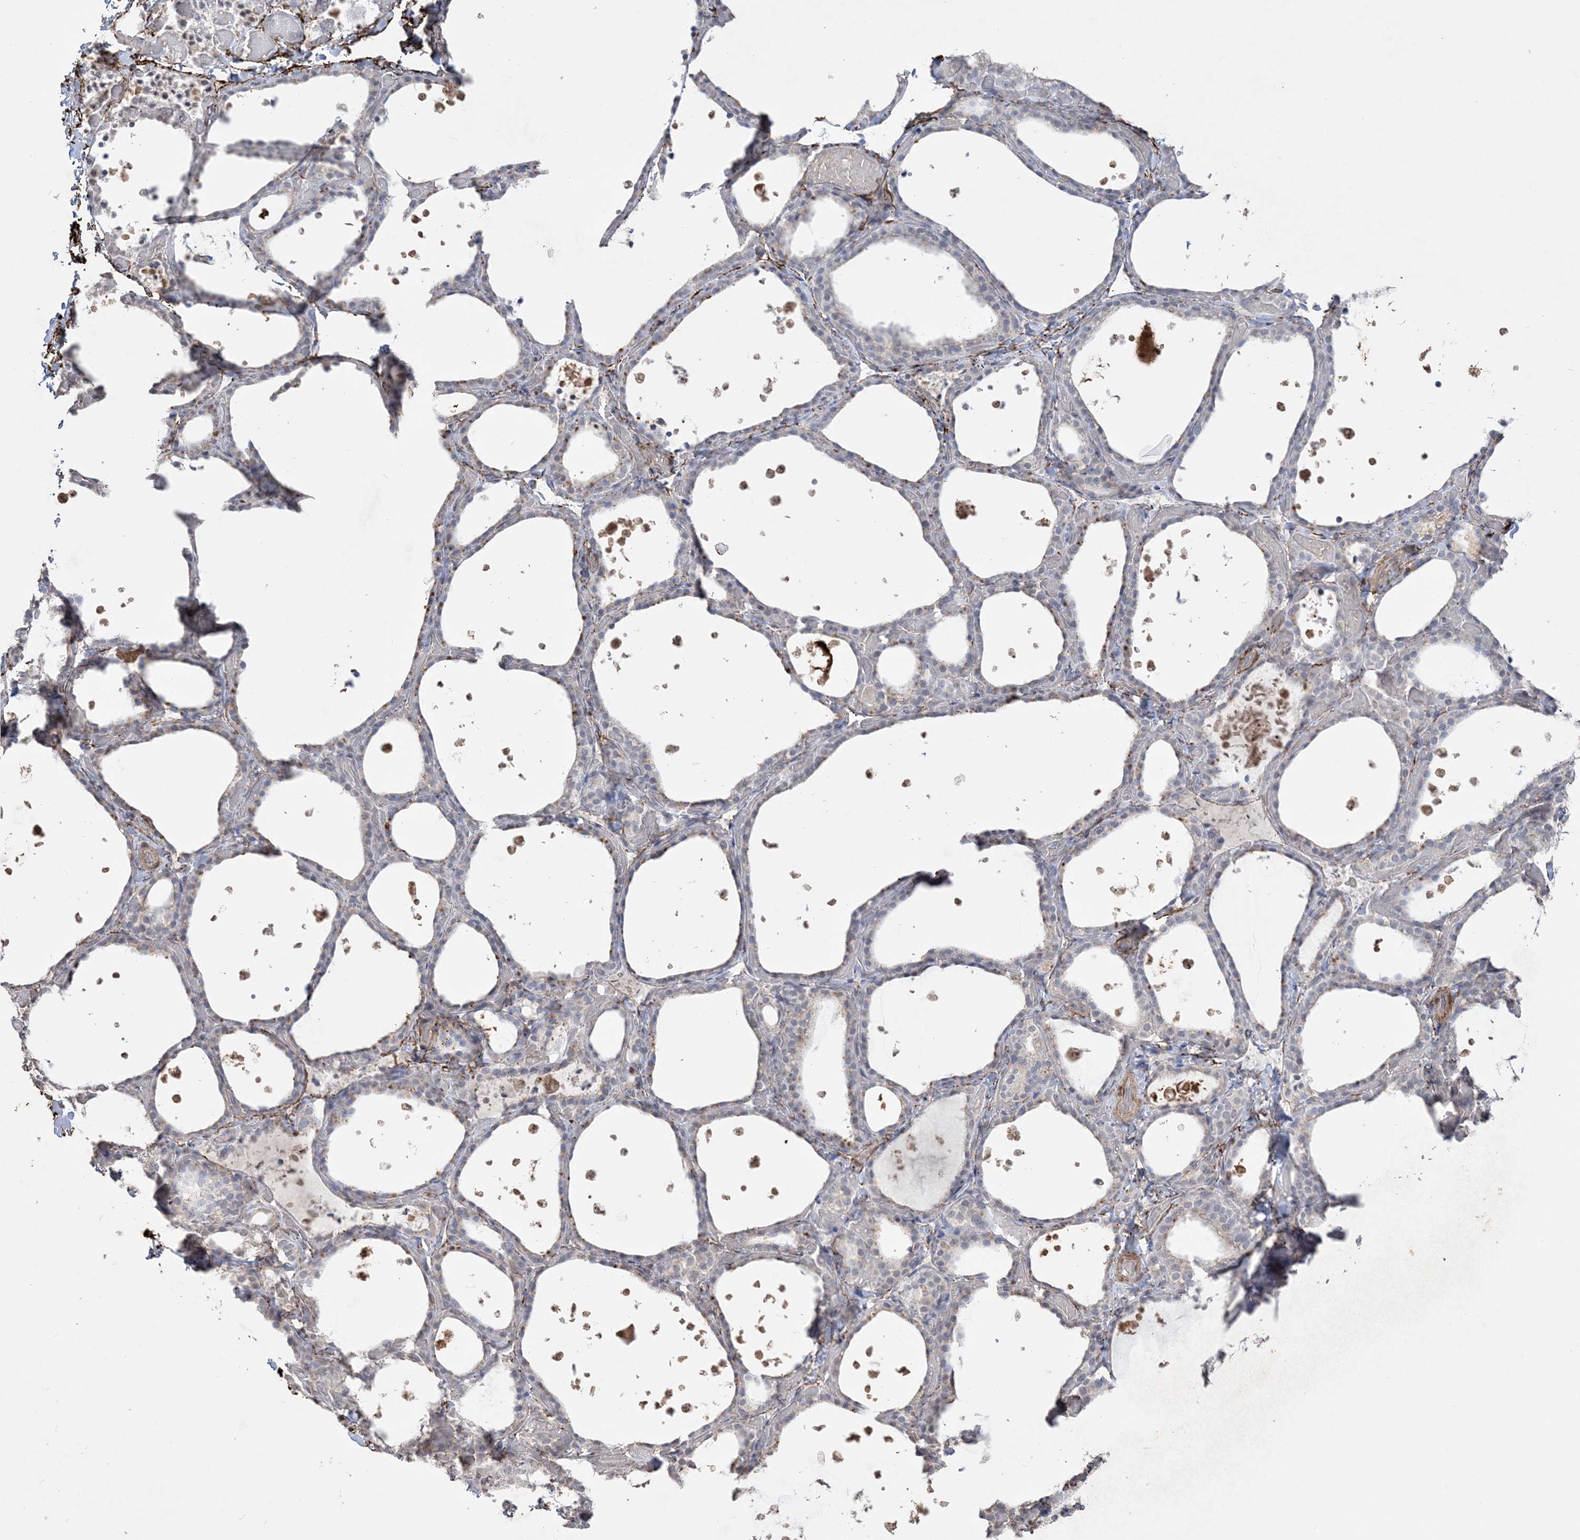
{"staining": {"intensity": "weak", "quantity": "<25%", "location": "cytoplasmic/membranous"}, "tissue": "thyroid gland", "cell_type": "Glandular cells", "image_type": "normal", "snomed": [{"axis": "morphology", "description": "Normal tissue, NOS"}, {"axis": "topography", "description": "Thyroid gland"}], "caption": "The immunohistochemistry (IHC) photomicrograph has no significant positivity in glandular cells of thyroid gland. The staining was performed using DAB (3,3'-diaminobenzidine) to visualize the protein expression in brown, while the nuclei were stained in blue with hematoxylin (Magnification: 20x).", "gene": "XRN1", "patient": {"sex": "female", "age": 44}}